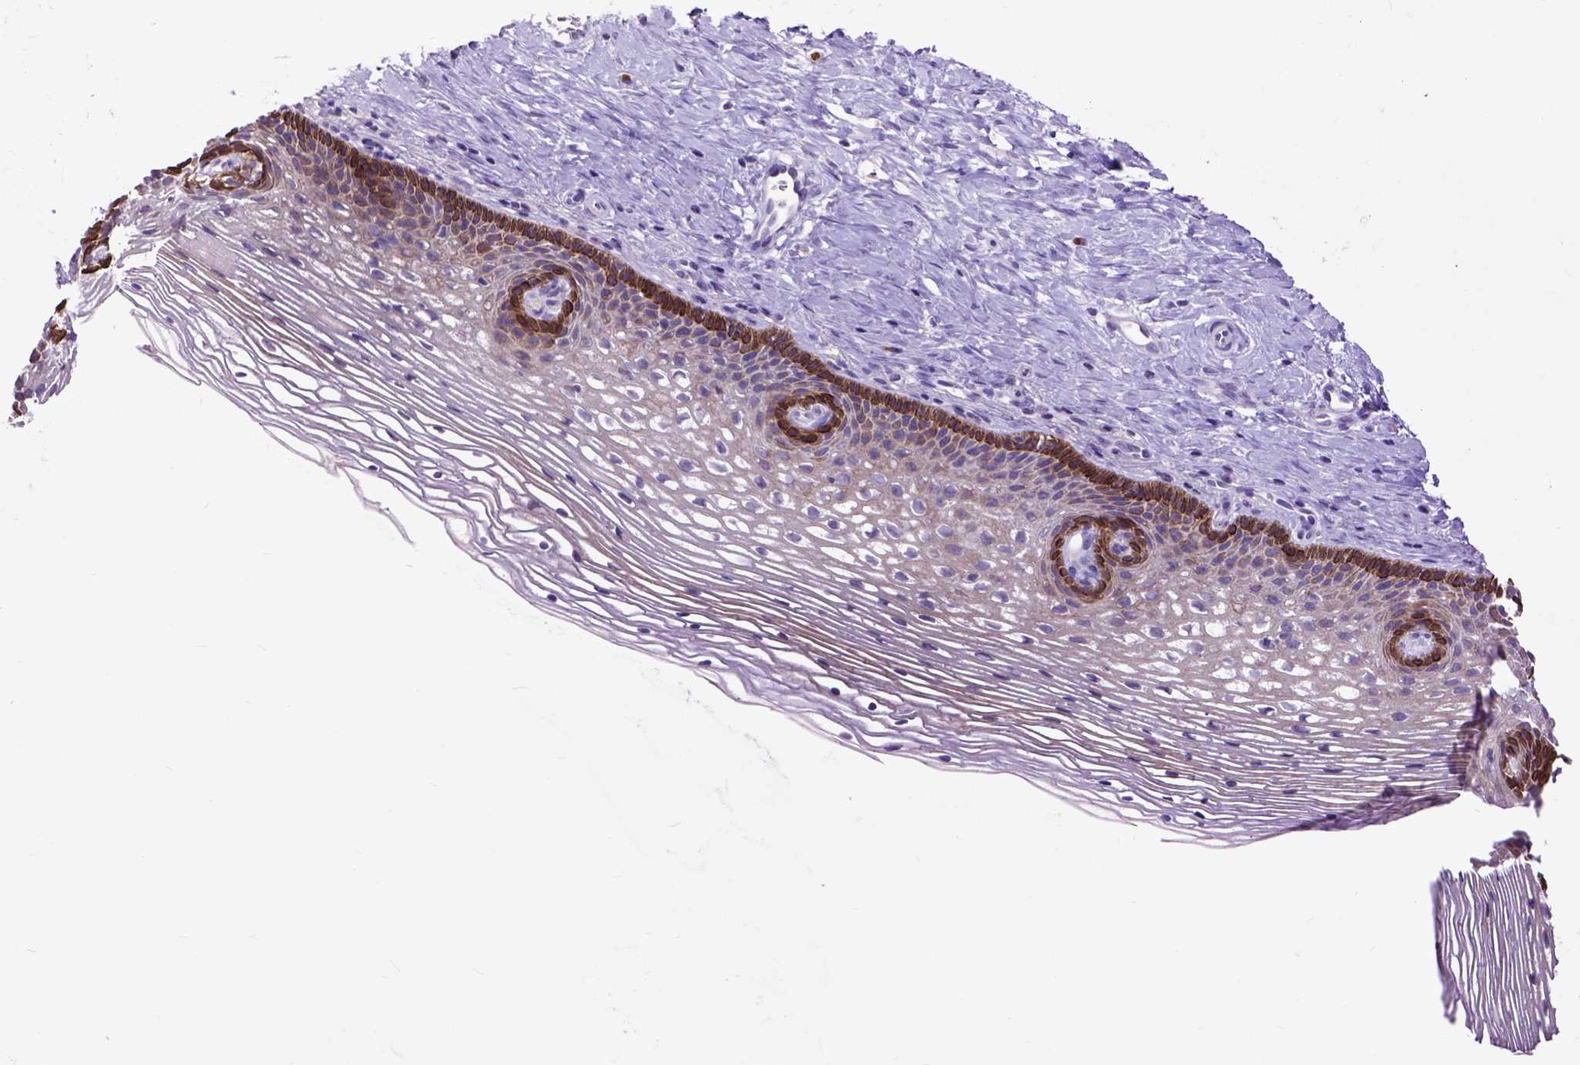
{"staining": {"intensity": "strong", "quantity": ">75%", "location": "cytoplasmic/membranous"}, "tissue": "cervix", "cell_type": "Glandular cells", "image_type": "normal", "snomed": [{"axis": "morphology", "description": "Normal tissue, NOS"}, {"axis": "topography", "description": "Cervix"}], "caption": "A histopathology image of cervix stained for a protein demonstrates strong cytoplasmic/membranous brown staining in glandular cells.", "gene": "RAB25", "patient": {"sex": "female", "age": 34}}